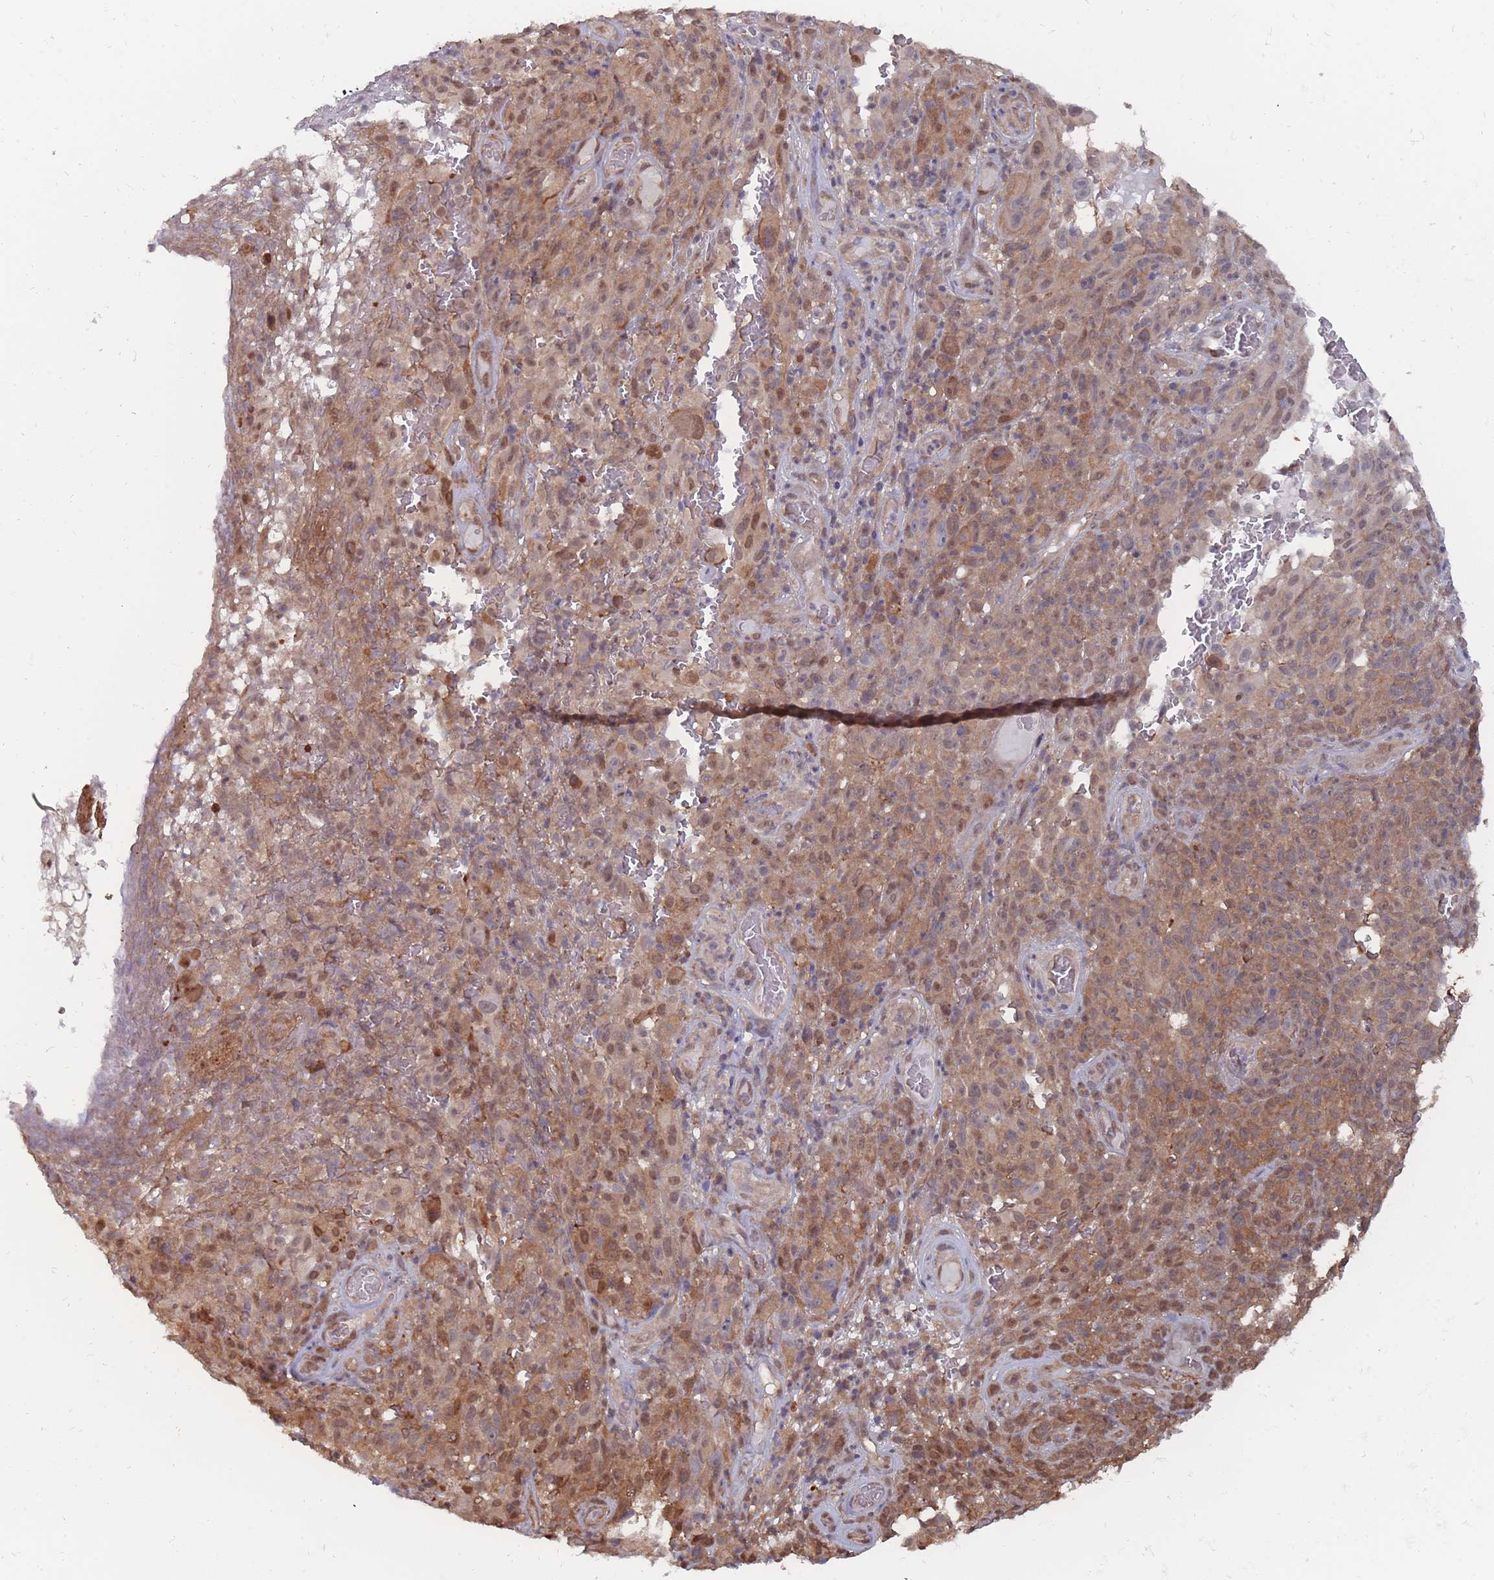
{"staining": {"intensity": "moderate", "quantity": ">75%", "location": "cytoplasmic/membranous,nuclear"}, "tissue": "melanoma", "cell_type": "Tumor cells", "image_type": "cancer", "snomed": [{"axis": "morphology", "description": "Malignant melanoma, NOS"}, {"axis": "topography", "description": "Skin"}], "caption": "The micrograph shows immunohistochemical staining of malignant melanoma. There is moderate cytoplasmic/membranous and nuclear positivity is identified in about >75% of tumor cells.", "gene": "NKD1", "patient": {"sex": "female", "age": 82}}